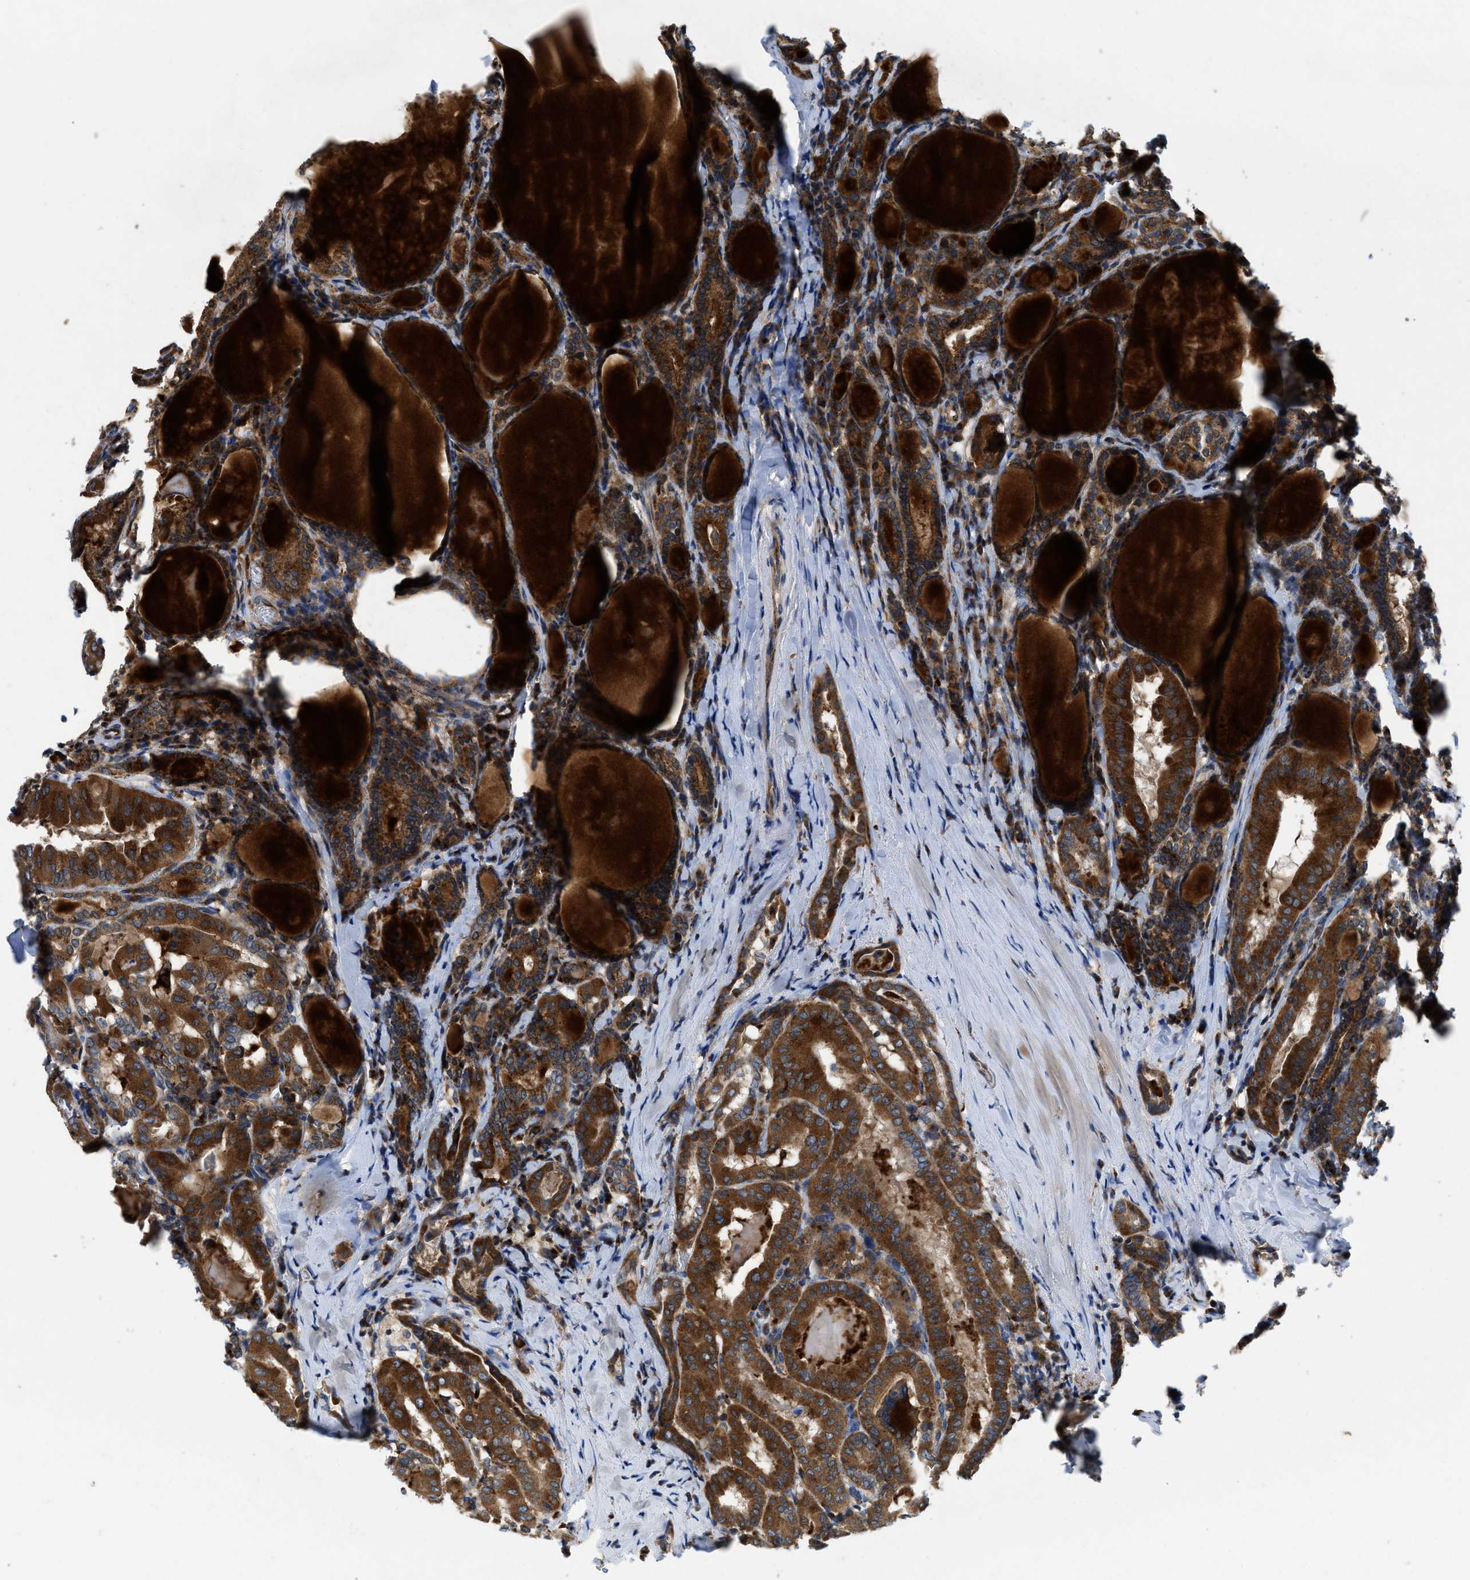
{"staining": {"intensity": "strong", "quantity": ">75%", "location": "cytoplasmic/membranous"}, "tissue": "thyroid cancer", "cell_type": "Tumor cells", "image_type": "cancer", "snomed": [{"axis": "morphology", "description": "Papillary adenocarcinoma, NOS"}, {"axis": "topography", "description": "Thyroid gland"}], "caption": "This image displays immunohistochemistry staining of human thyroid papillary adenocarcinoma, with high strong cytoplasmic/membranous positivity in about >75% of tumor cells.", "gene": "ENPP4", "patient": {"sex": "female", "age": 42}}